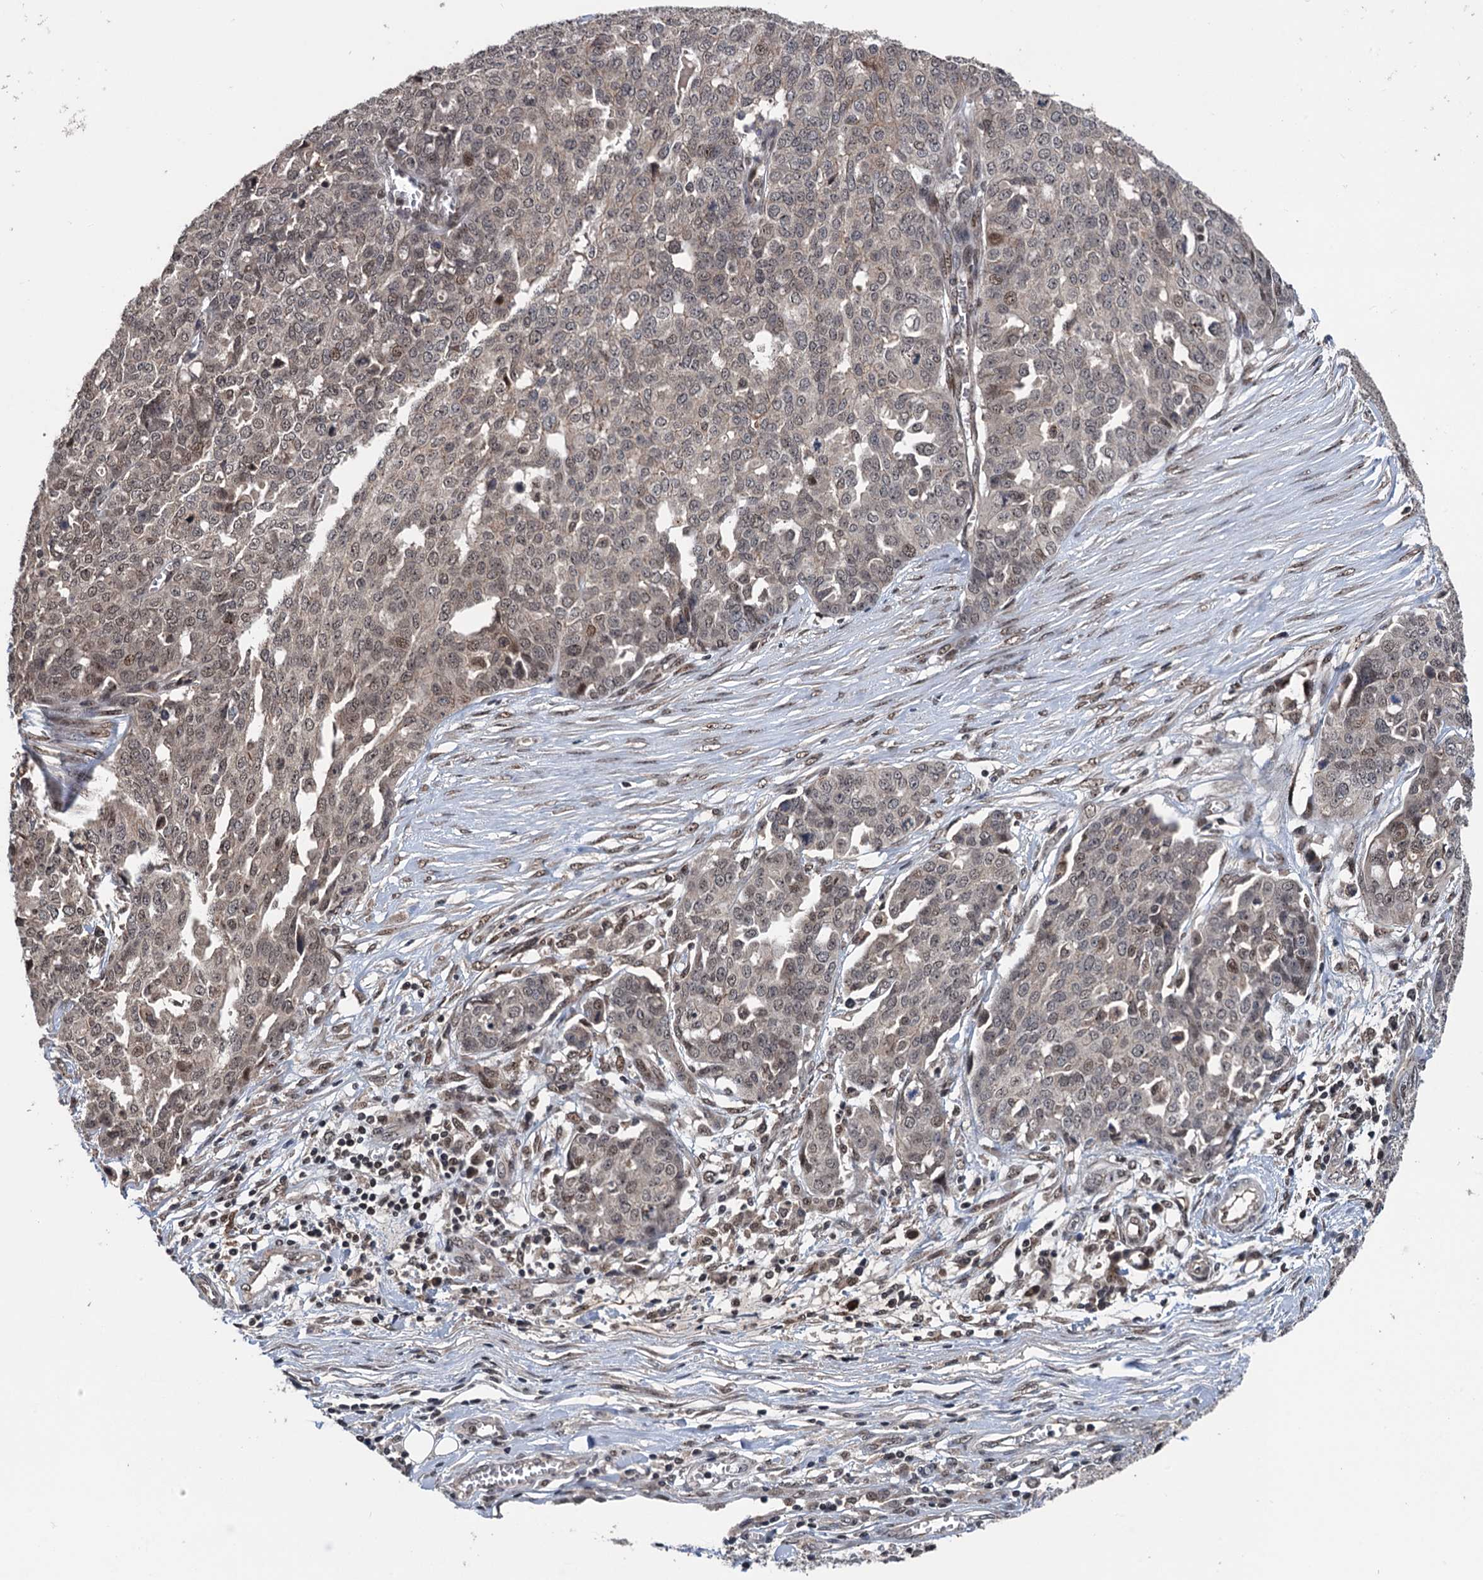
{"staining": {"intensity": "moderate", "quantity": "<25%", "location": "nuclear"}, "tissue": "ovarian cancer", "cell_type": "Tumor cells", "image_type": "cancer", "snomed": [{"axis": "morphology", "description": "Cystadenocarcinoma, serous, NOS"}, {"axis": "topography", "description": "Soft tissue"}, {"axis": "topography", "description": "Ovary"}], "caption": "Protein expression analysis of ovarian serous cystadenocarcinoma shows moderate nuclear expression in about <25% of tumor cells.", "gene": "RASSF4", "patient": {"sex": "female", "age": 57}}